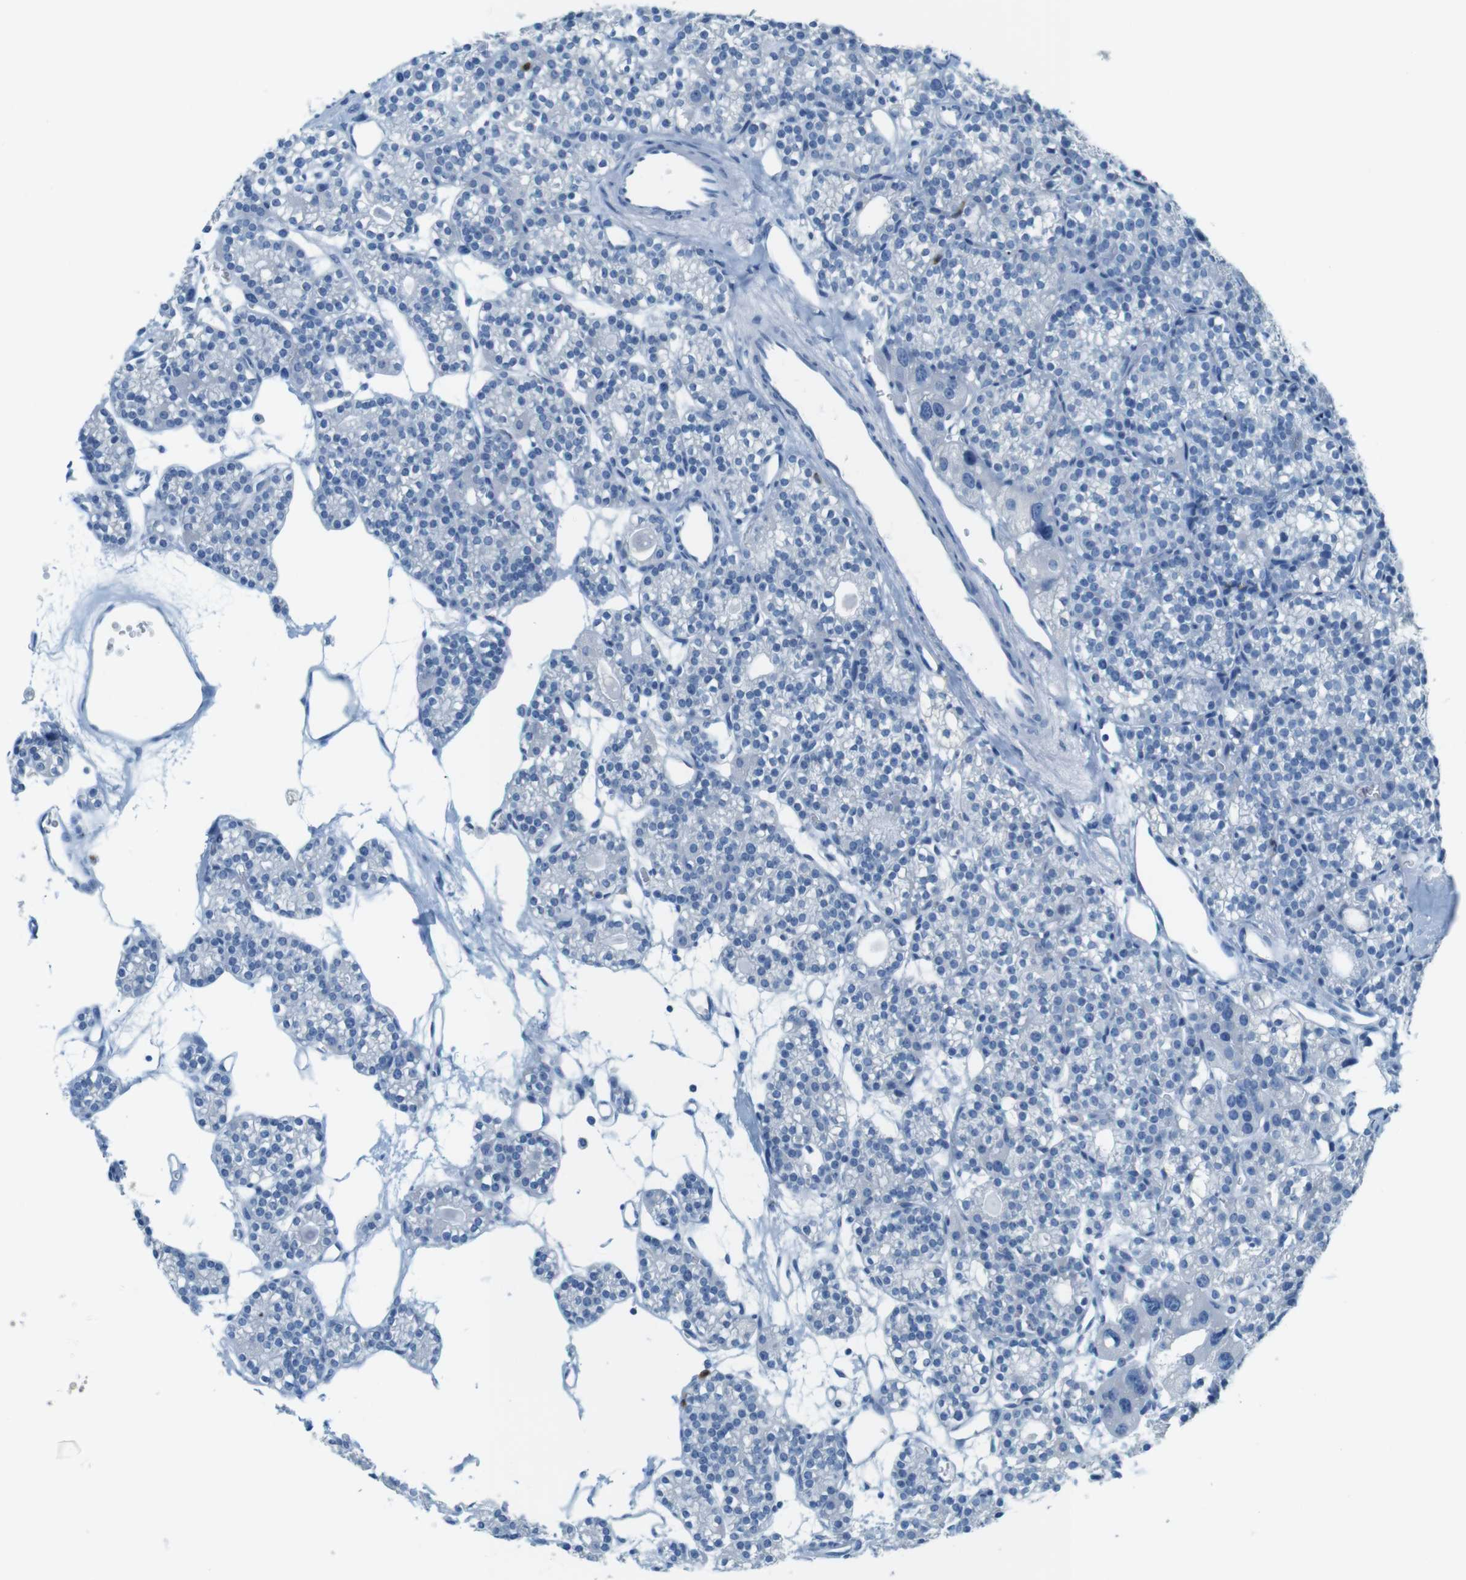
{"staining": {"intensity": "negative", "quantity": "none", "location": "none"}, "tissue": "parathyroid gland", "cell_type": "Glandular cells", "image_type": "normal", "snomed": [{"axis": "morphology", "description": "Normal tissue, NOS"}, {"axis": "topography", "description": "Parathyroid gland"}], "caption": "The image exhibits no staining of glandular cells in normal parathyroid gland.", "gene": "MCEMP1", "patient": {"sex": "female", "age": 64}}